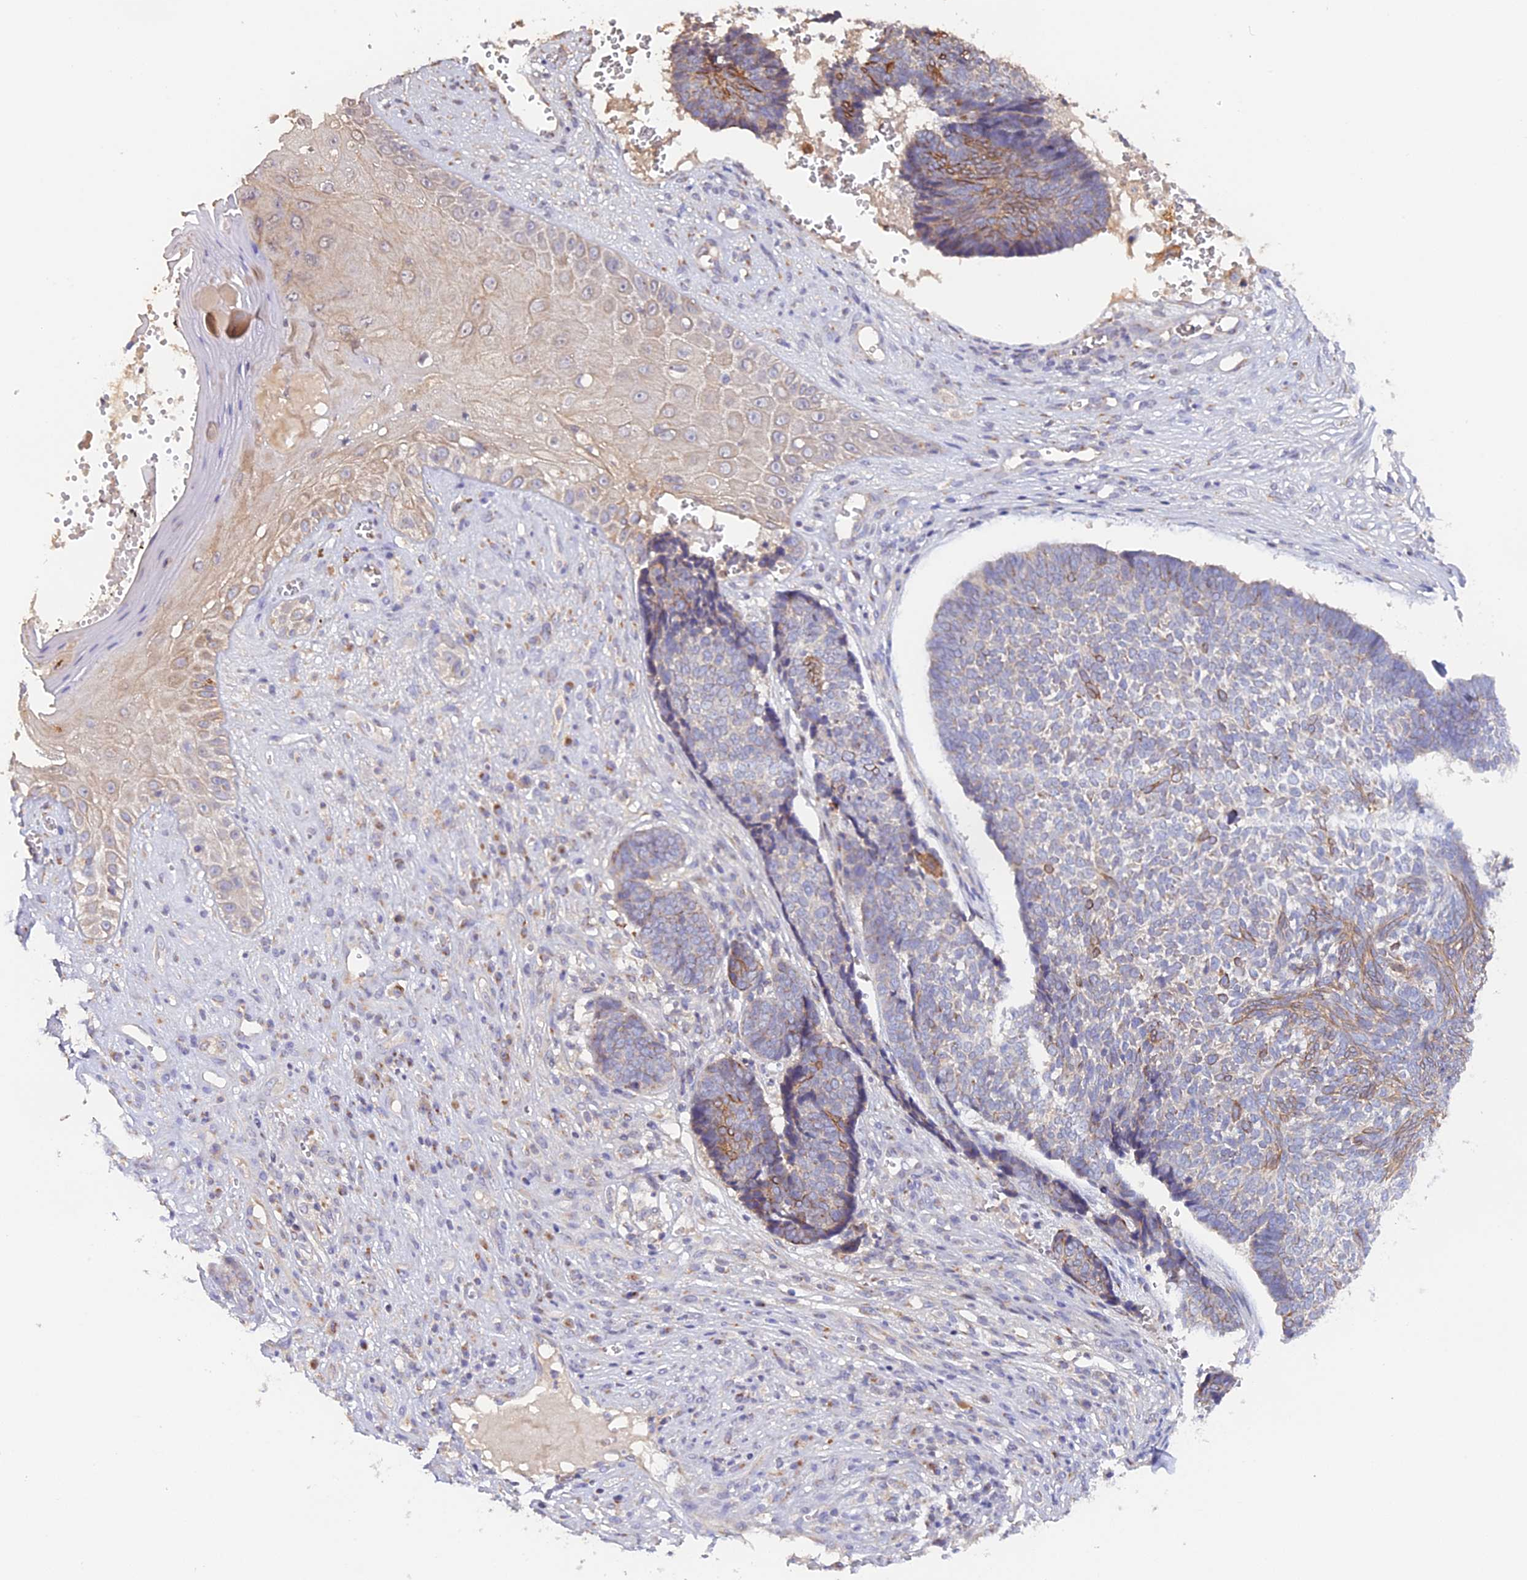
{"staining": {"intensity": "weak", "quantity": "<25%", "location": "cytoplasmic/membranous"}, "tissue": "skin cancer", "cell_type": "Tumor cells", "image_type": "cancer", "snomed": [{"axis": "morphology", "description": "Basal cell carcinoma"}, {"axis": "topography", "description": "Skin"}], "caption": "Tumor cells show no significant staining in skin cancer. (DAB IHC visualized using brightfield microscopy, high magnification).", "gene": "TANGO6", "patient": {"sex": "male", "age": 84}}